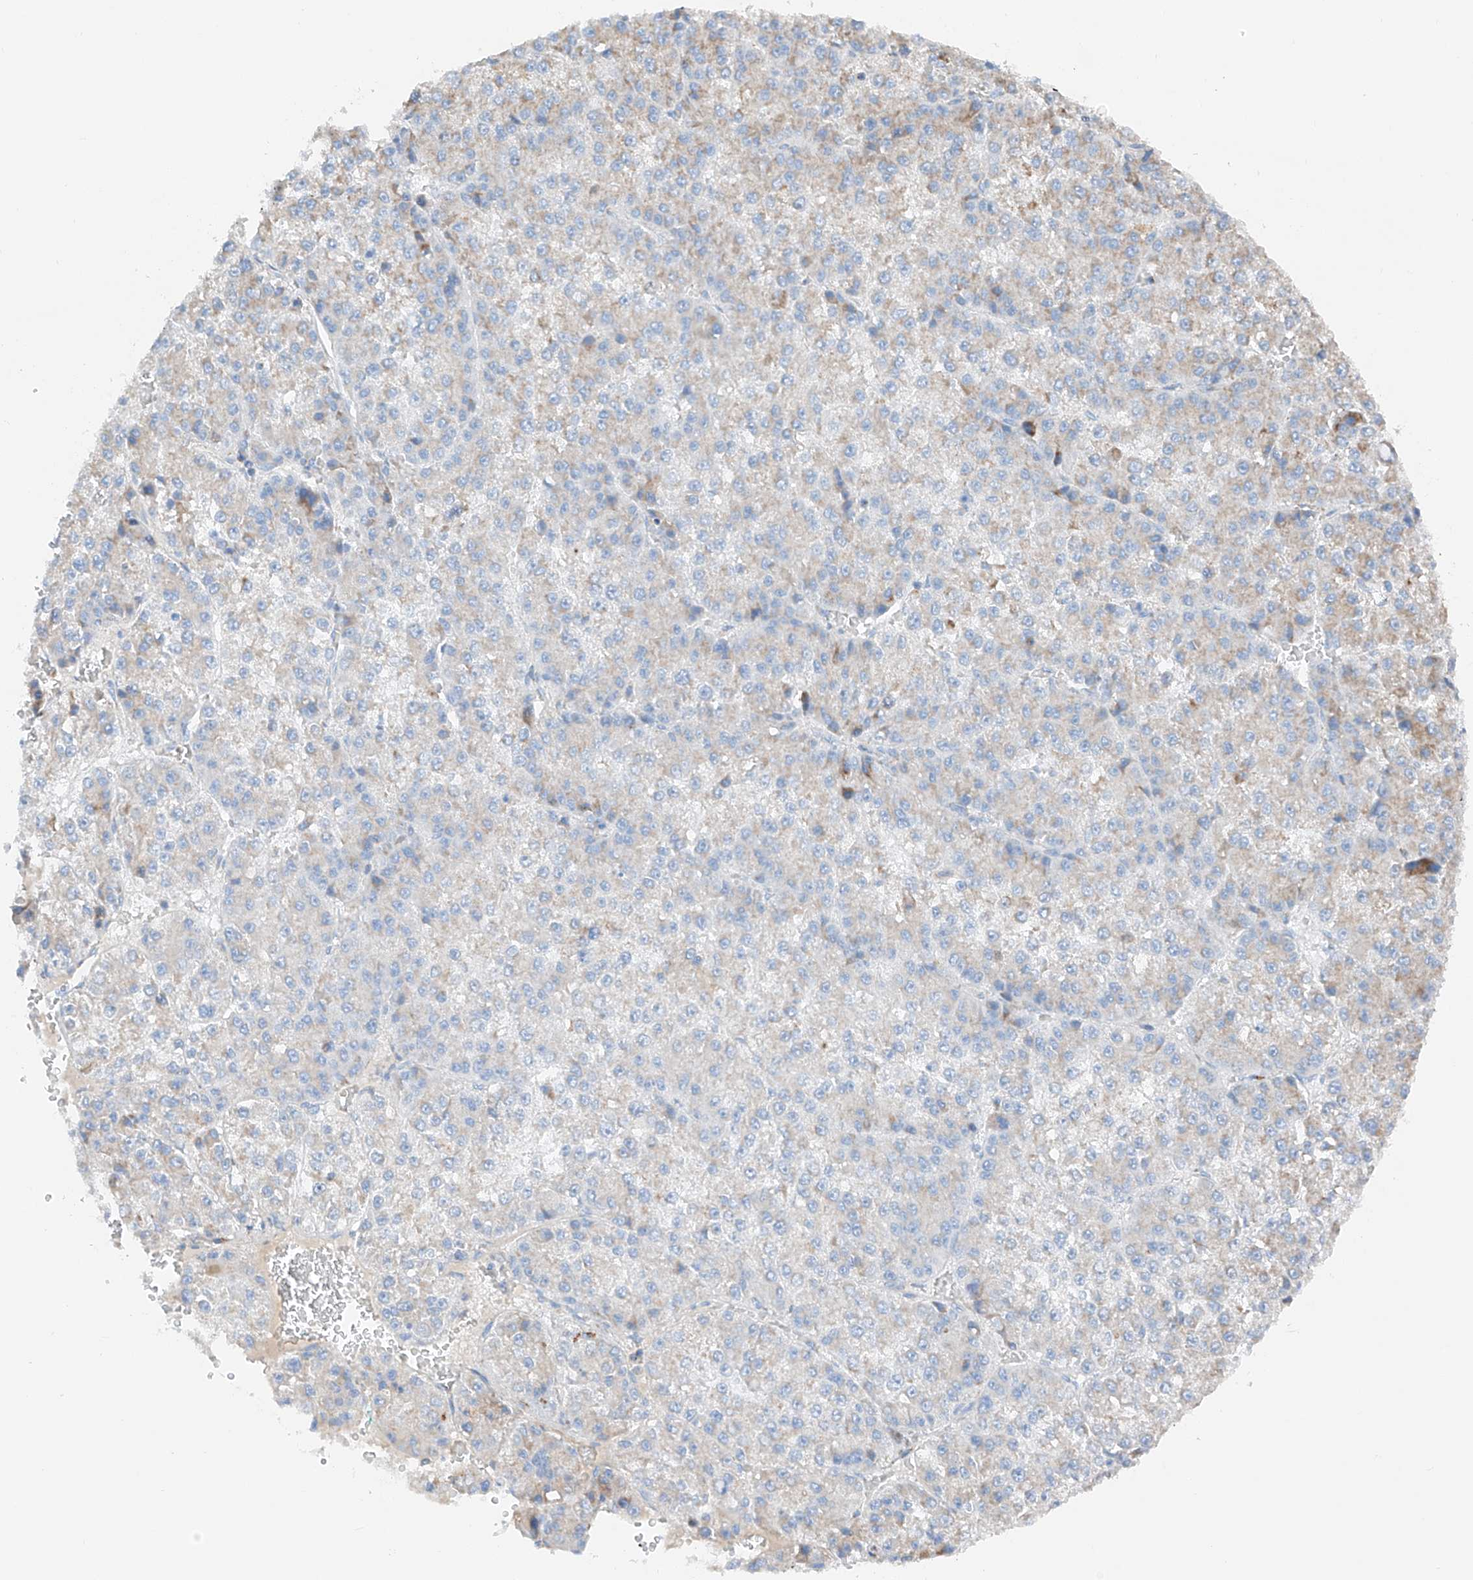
{"staining": {"intensity": "moderate", "quantity": "<25%", "location": "cytoplasmic/membranous"}, "tissue": "liver cancer", "cell_type": "Tumor cells", "image_type": "cancer", "snomed": [{"axis": "morphology", "description": "Carcinoma, Hepatocellular, NOS"}, {"axis": "topography", "description": "Liver"}], "caption": "The immunohistochemical stain labels moderate cytoplasmic/membranous positivity in tumor cells of liver cancer tissue. The protein of interest is stained brown, and the nuclei are stained in blue (DAB (3,3'-diaminobenzidine) IHC with brightfield microscopy, high magnification).", "gene": "MRAP", "patient": {"sex": "female", "age": 73}}